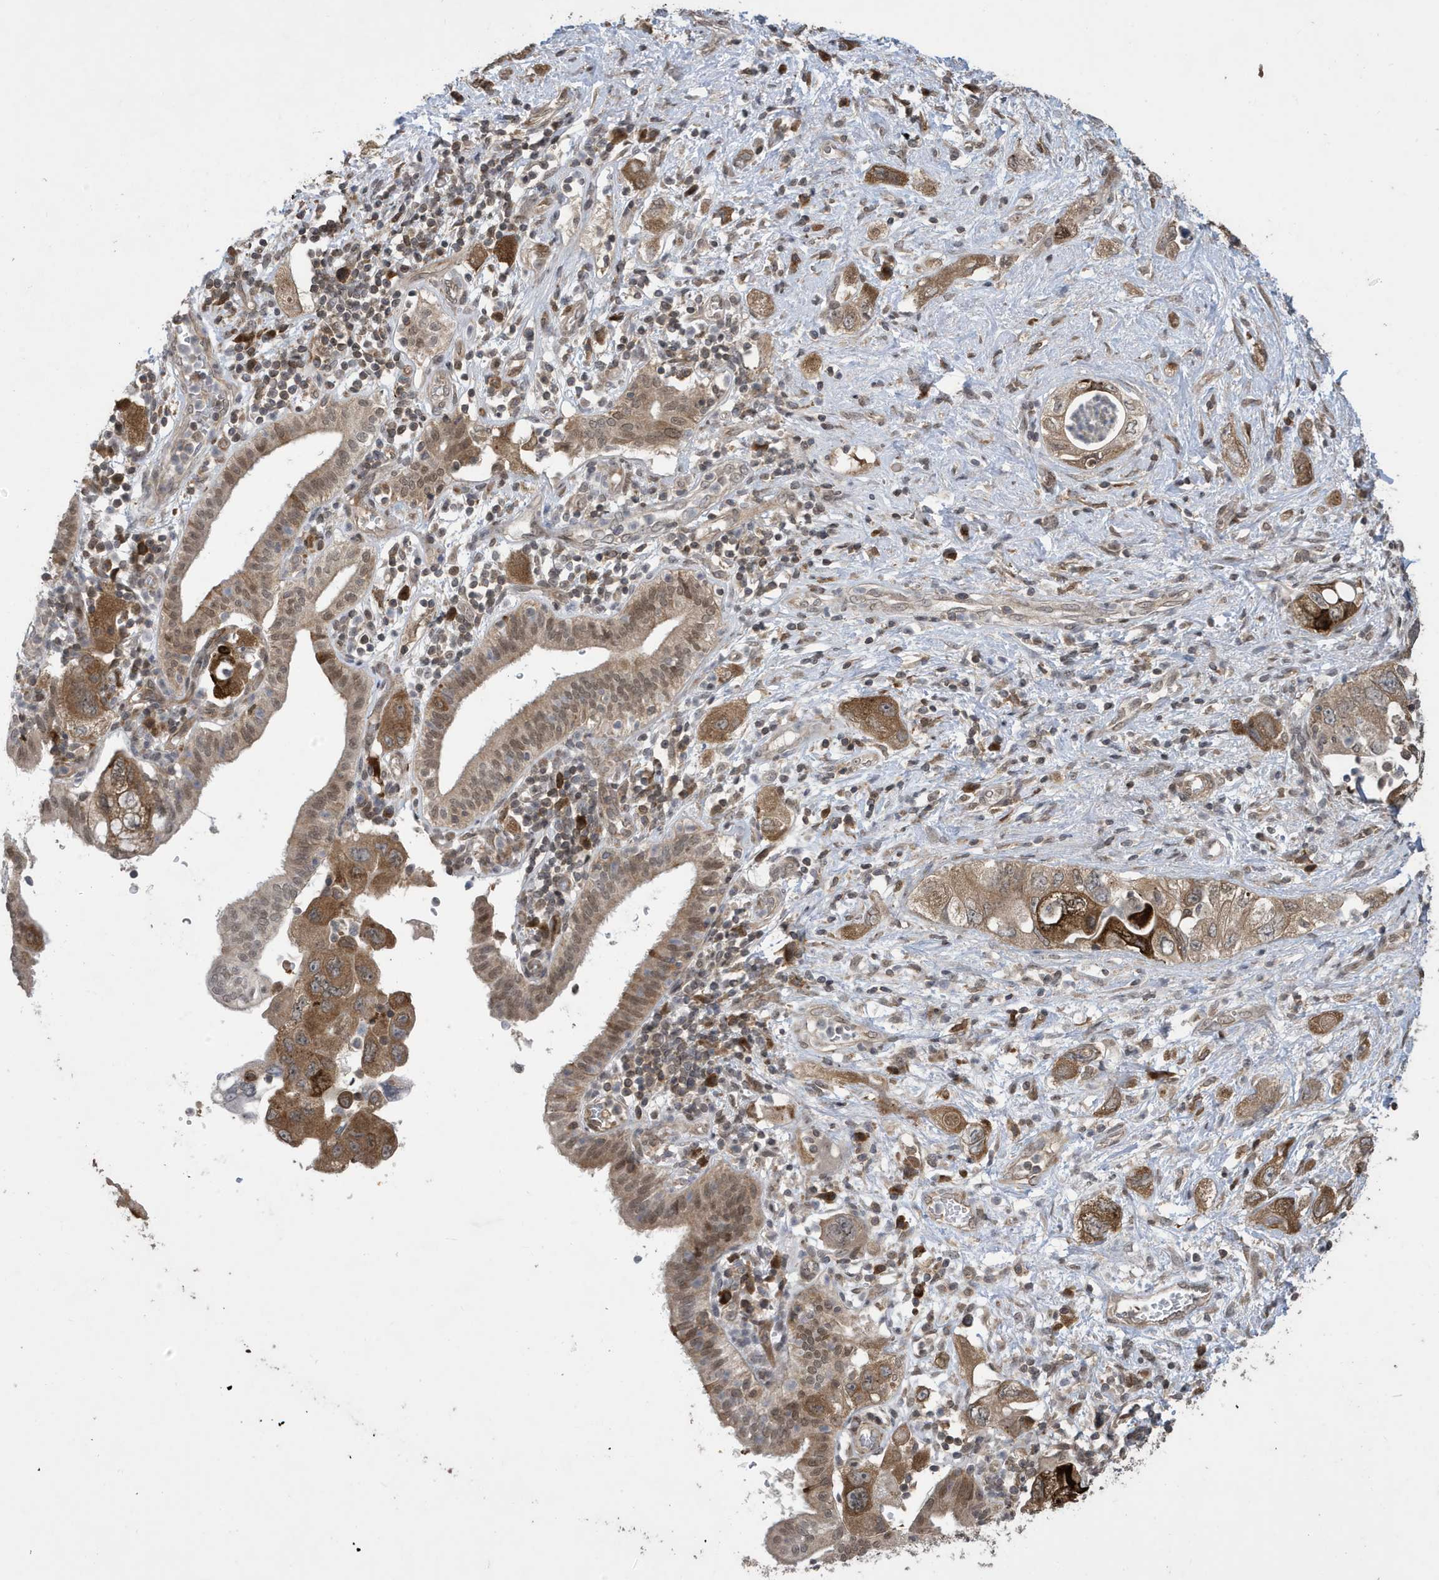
{"staining": {"intensity": "moderate", "quantity": "25%-75%", "location": "cytoplasmic/membranous,nuclear"}, "tissue": "pancreatic cancer", "cell_type": "Tumor cells", "image_type": "cancer", "snomed": [{"axis": "morphology", "description": "Adenocarcinoma, NOS"}, {"axis": "topography", "description": "Pancreas"}], "caption": "Protein positivity by immunohistochemistry exhibits moderate cytoplasmic/membranous and nuclear positivity in approximately 25%-75% of tumor cells in pancreatic cancer (adenocarcinoma).", "gene": "UBQLN1", "patient": {"sex": "female", "age": 73}}